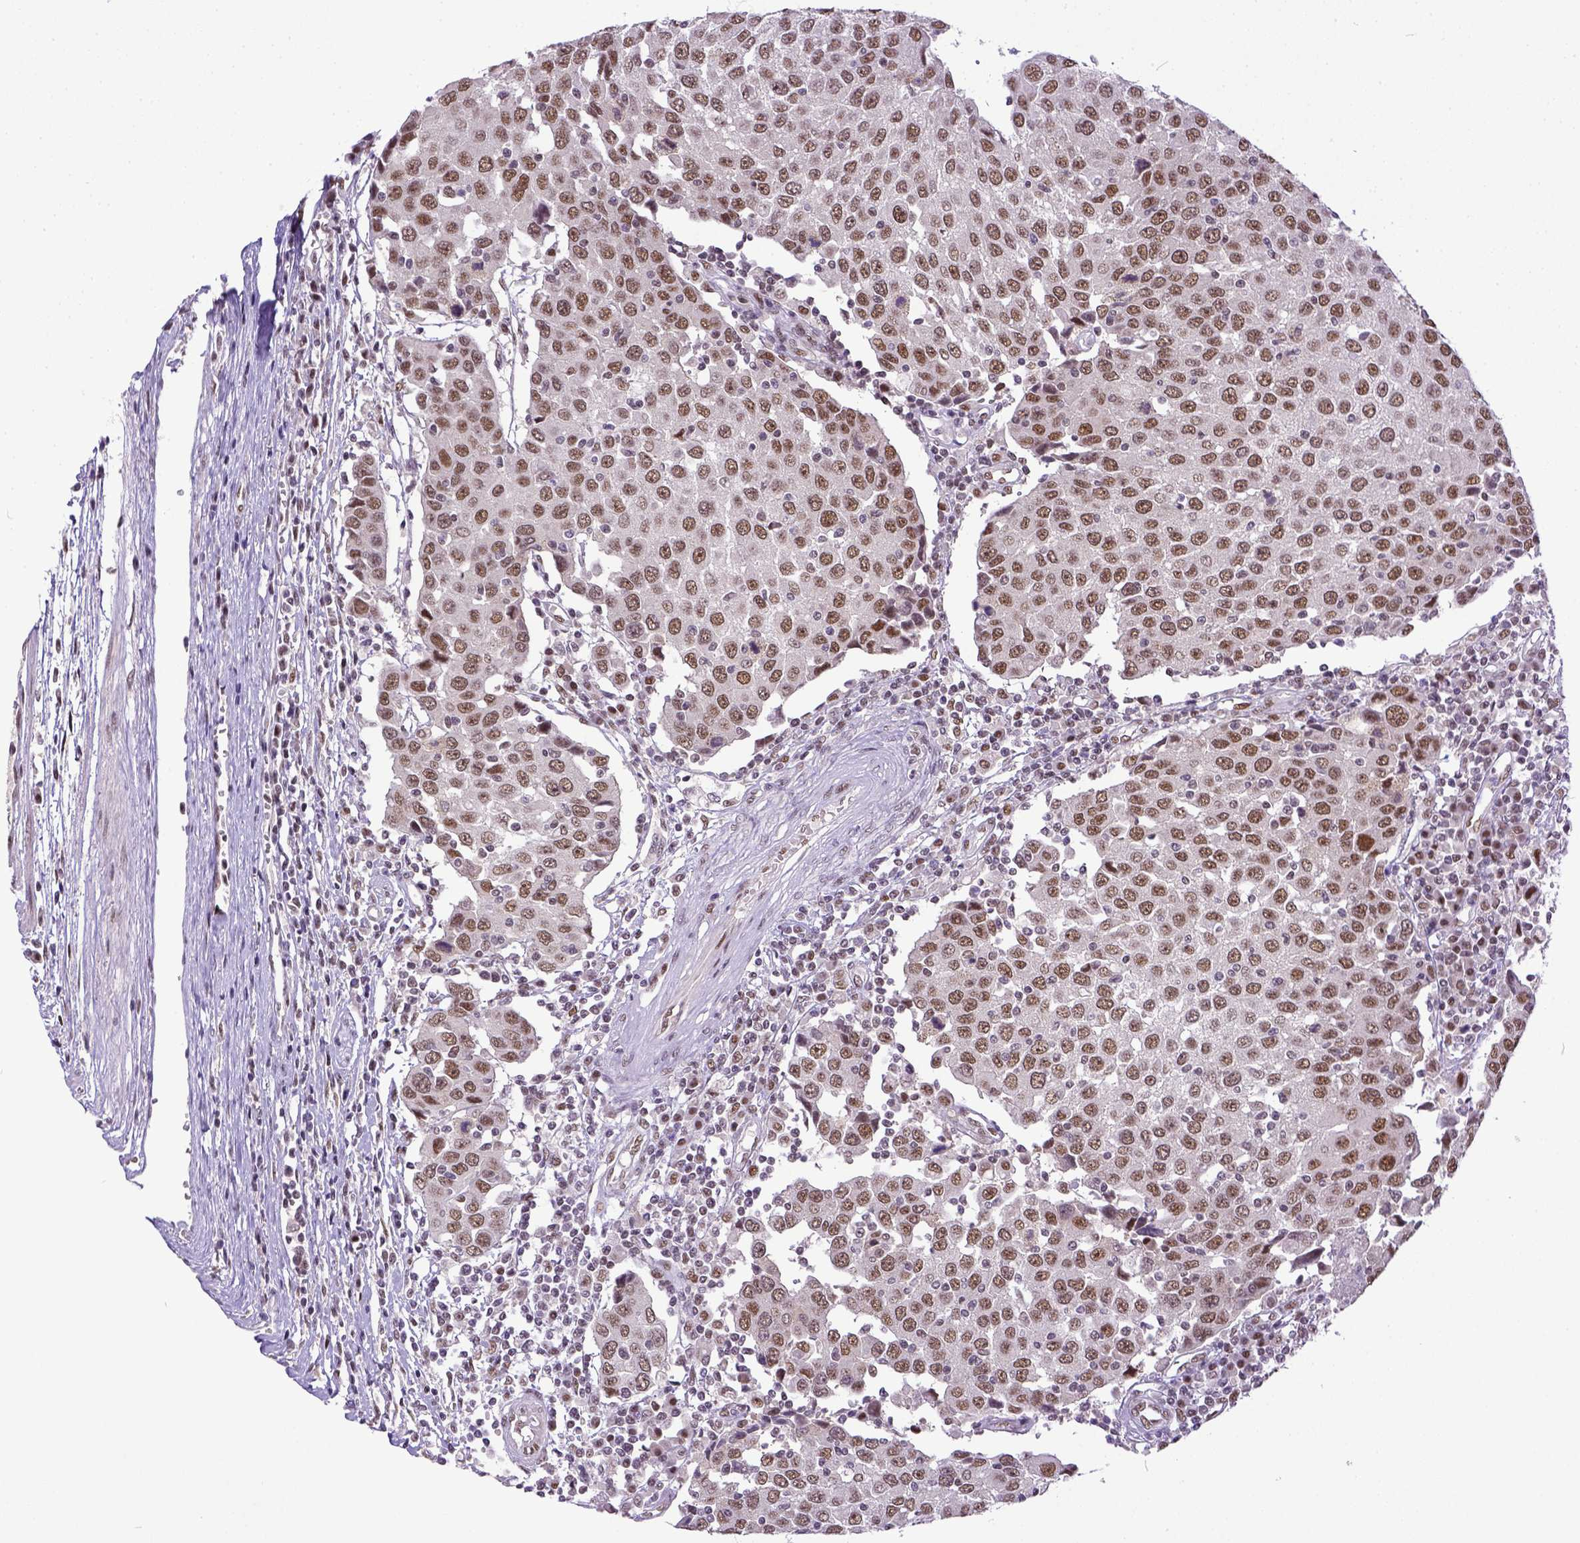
{"staining": {"intensity": "moderate", "quantity": ">75%", "location": "nuclear"}, "tissue": "urothelial cancer", "cell_type": "Tumor cells", "image_type": "cancer", "snomed": [{"axis": "morphology", "description": "Urothelial carcinoma, High grade"}, {"axis": "topography", "description": "Urinary bladder"}], "caption": "This histopathology image shows immunohistochemistry staining of urothelial cancer, with medium moderate nuclear staining in about >75% of tumor cells.", "gene": "ERCC1", "patient": {"sex": "female", "age": 85}}